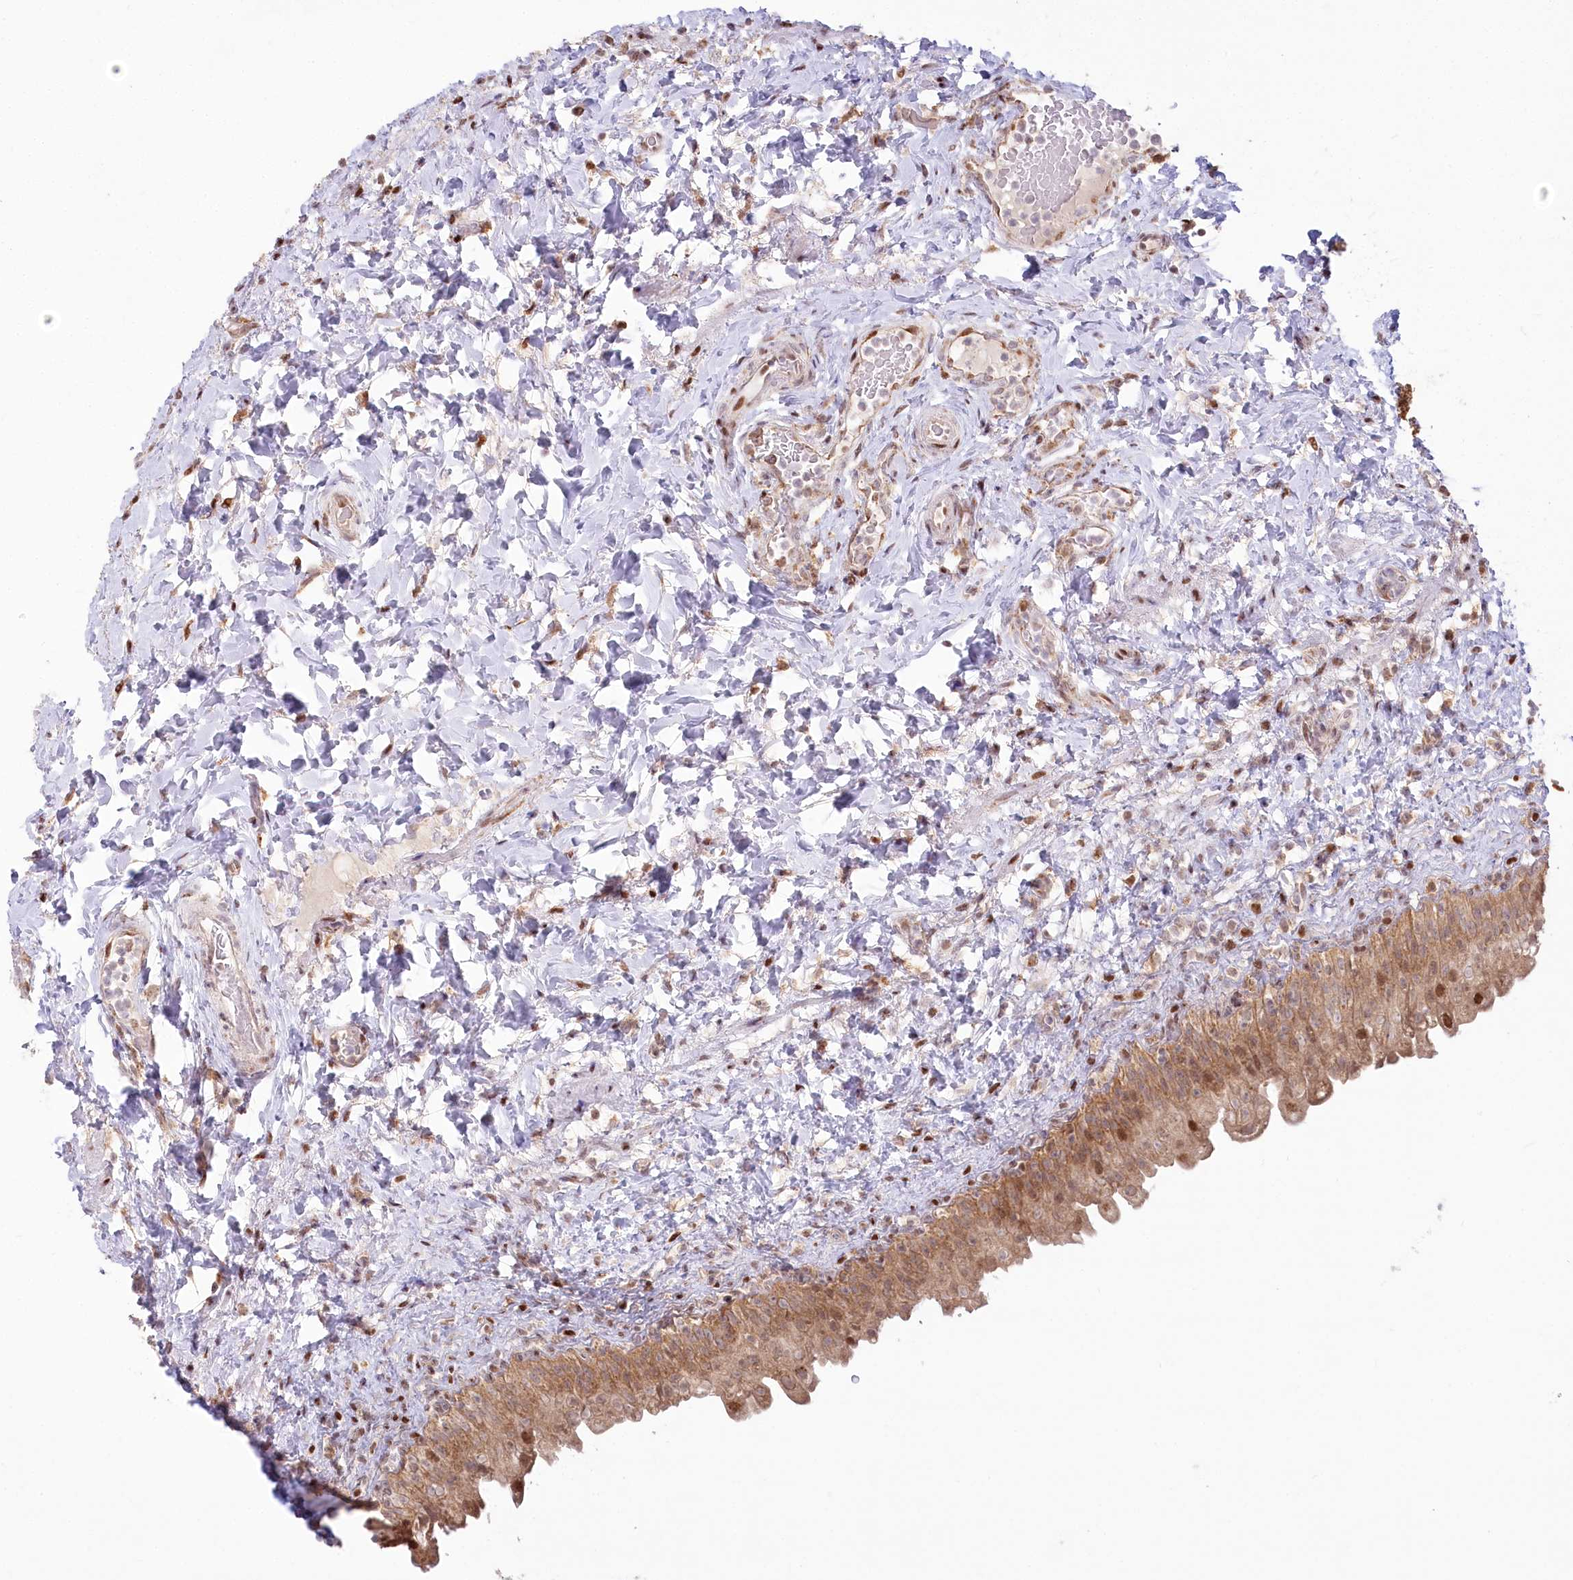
{"staining": {"intensity": "moderate", "quantity": ">75%", "location": "cytoplasmic/membranous,nuclear"}, "tissue": "urinary bladder", "cell_type": "Urothelial cells", "image_type": "normal", "snomed": [{"axis": "morphology", "description": "Normal tissue, NOS"}, {"axis": "topography", "description": "Urinary bladder"}], "caption": "Human urinary bladder stained with a brown dye reveals moderate cytoplasmic/membranous,nuclear positive staining in about >75% of urothelial cells.", "gene": "PYURF", "patient": {"sex": "female", "age": 27}}